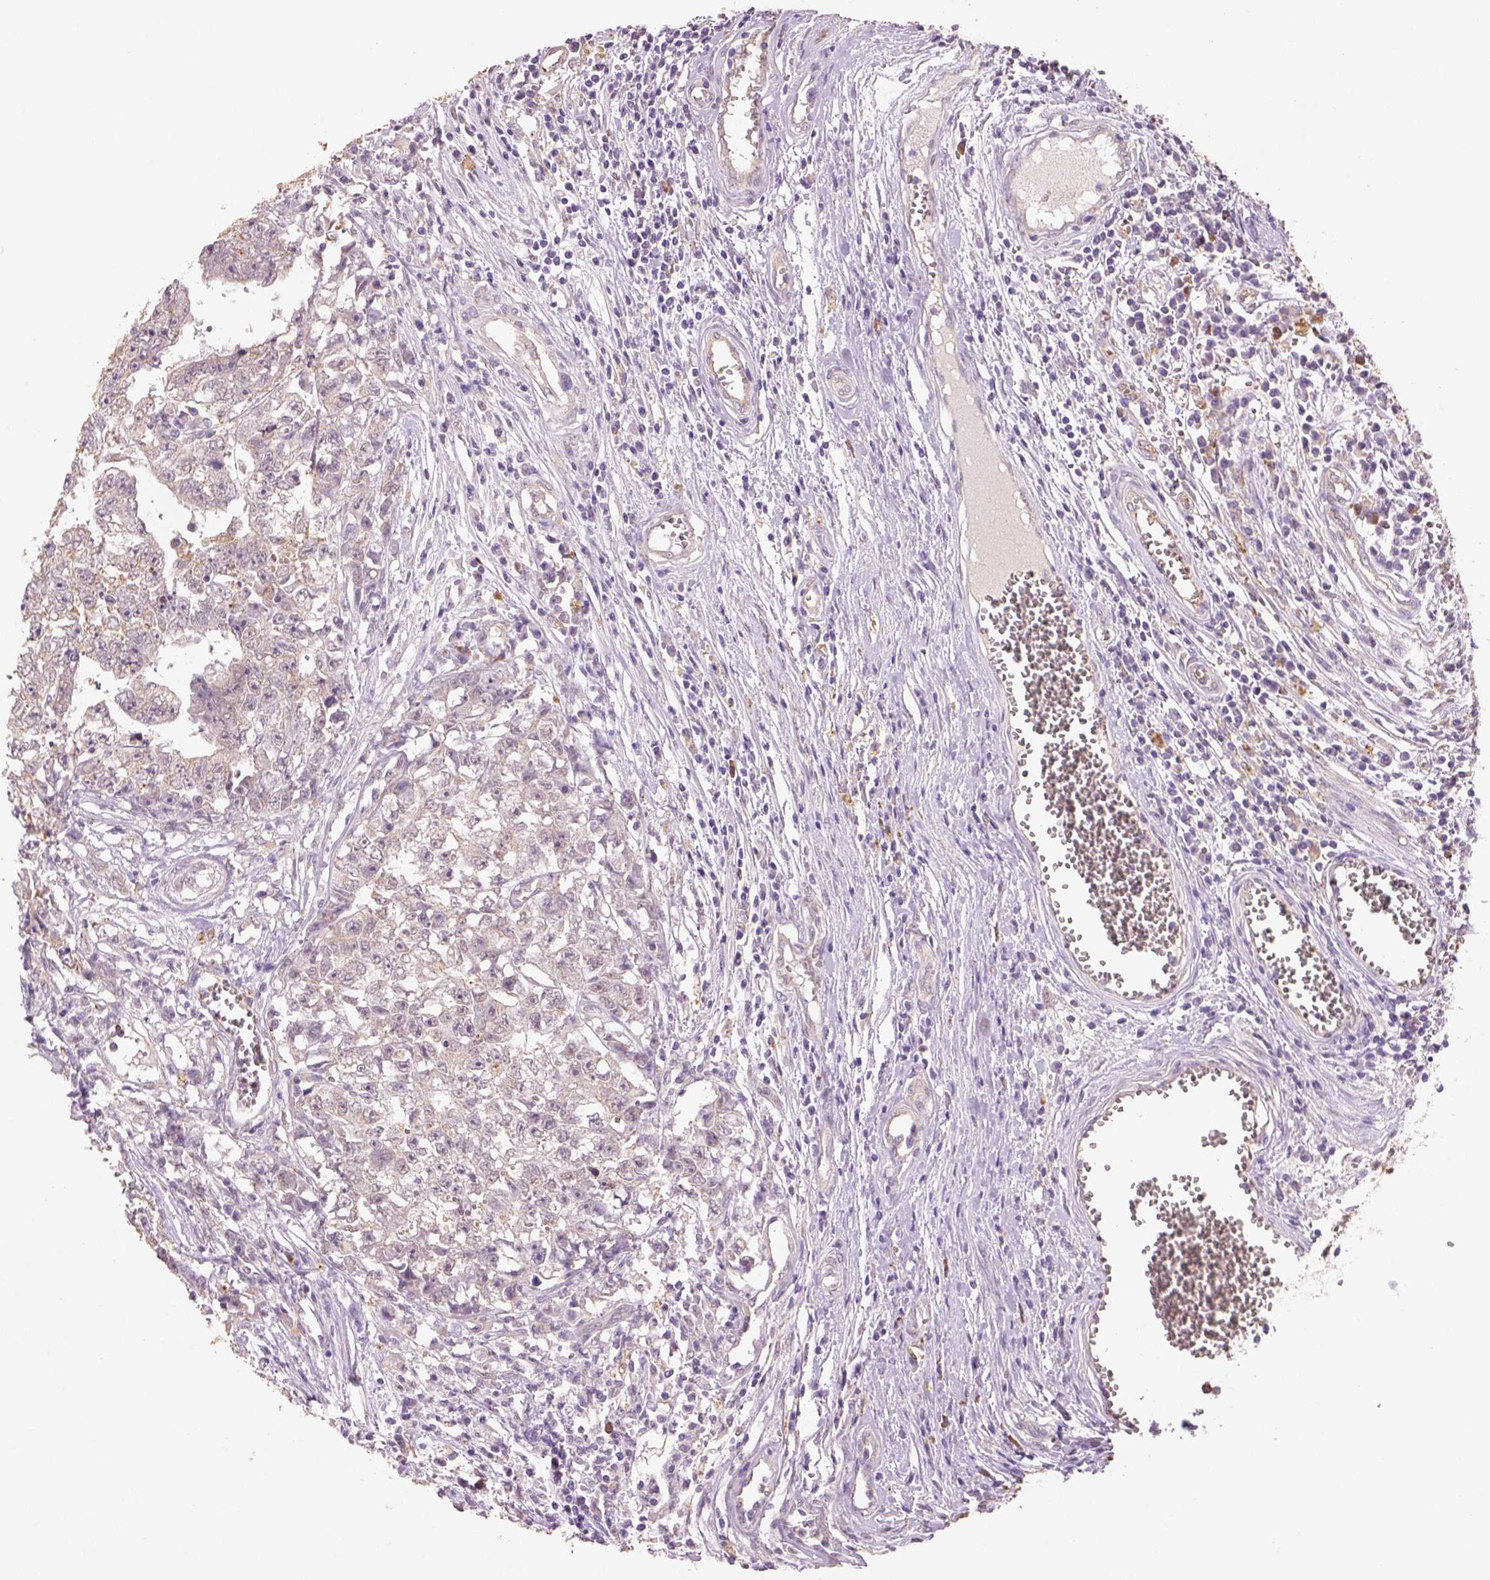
{"staining": {"intensity": "weak", "quantity": "<25%", "location": "cytoplasmic/membranous"}, "tissue": "testis cancer", "cell_type": "Tumor cells", "image_type": "cancer", "snomed": [{"axis": "morphology", "description": "Carcinoma, Embryonal, NOS"}, {"axis": "topography", "description": "Testis"}], "caption": "Immunohistochemistry of embryonal carcinoma (testis) displays no positivity in tumor cells. (DAB IHC, high magnification).", "gene": "AP2B1", "patient": {"sex": "male", "age": 36}}